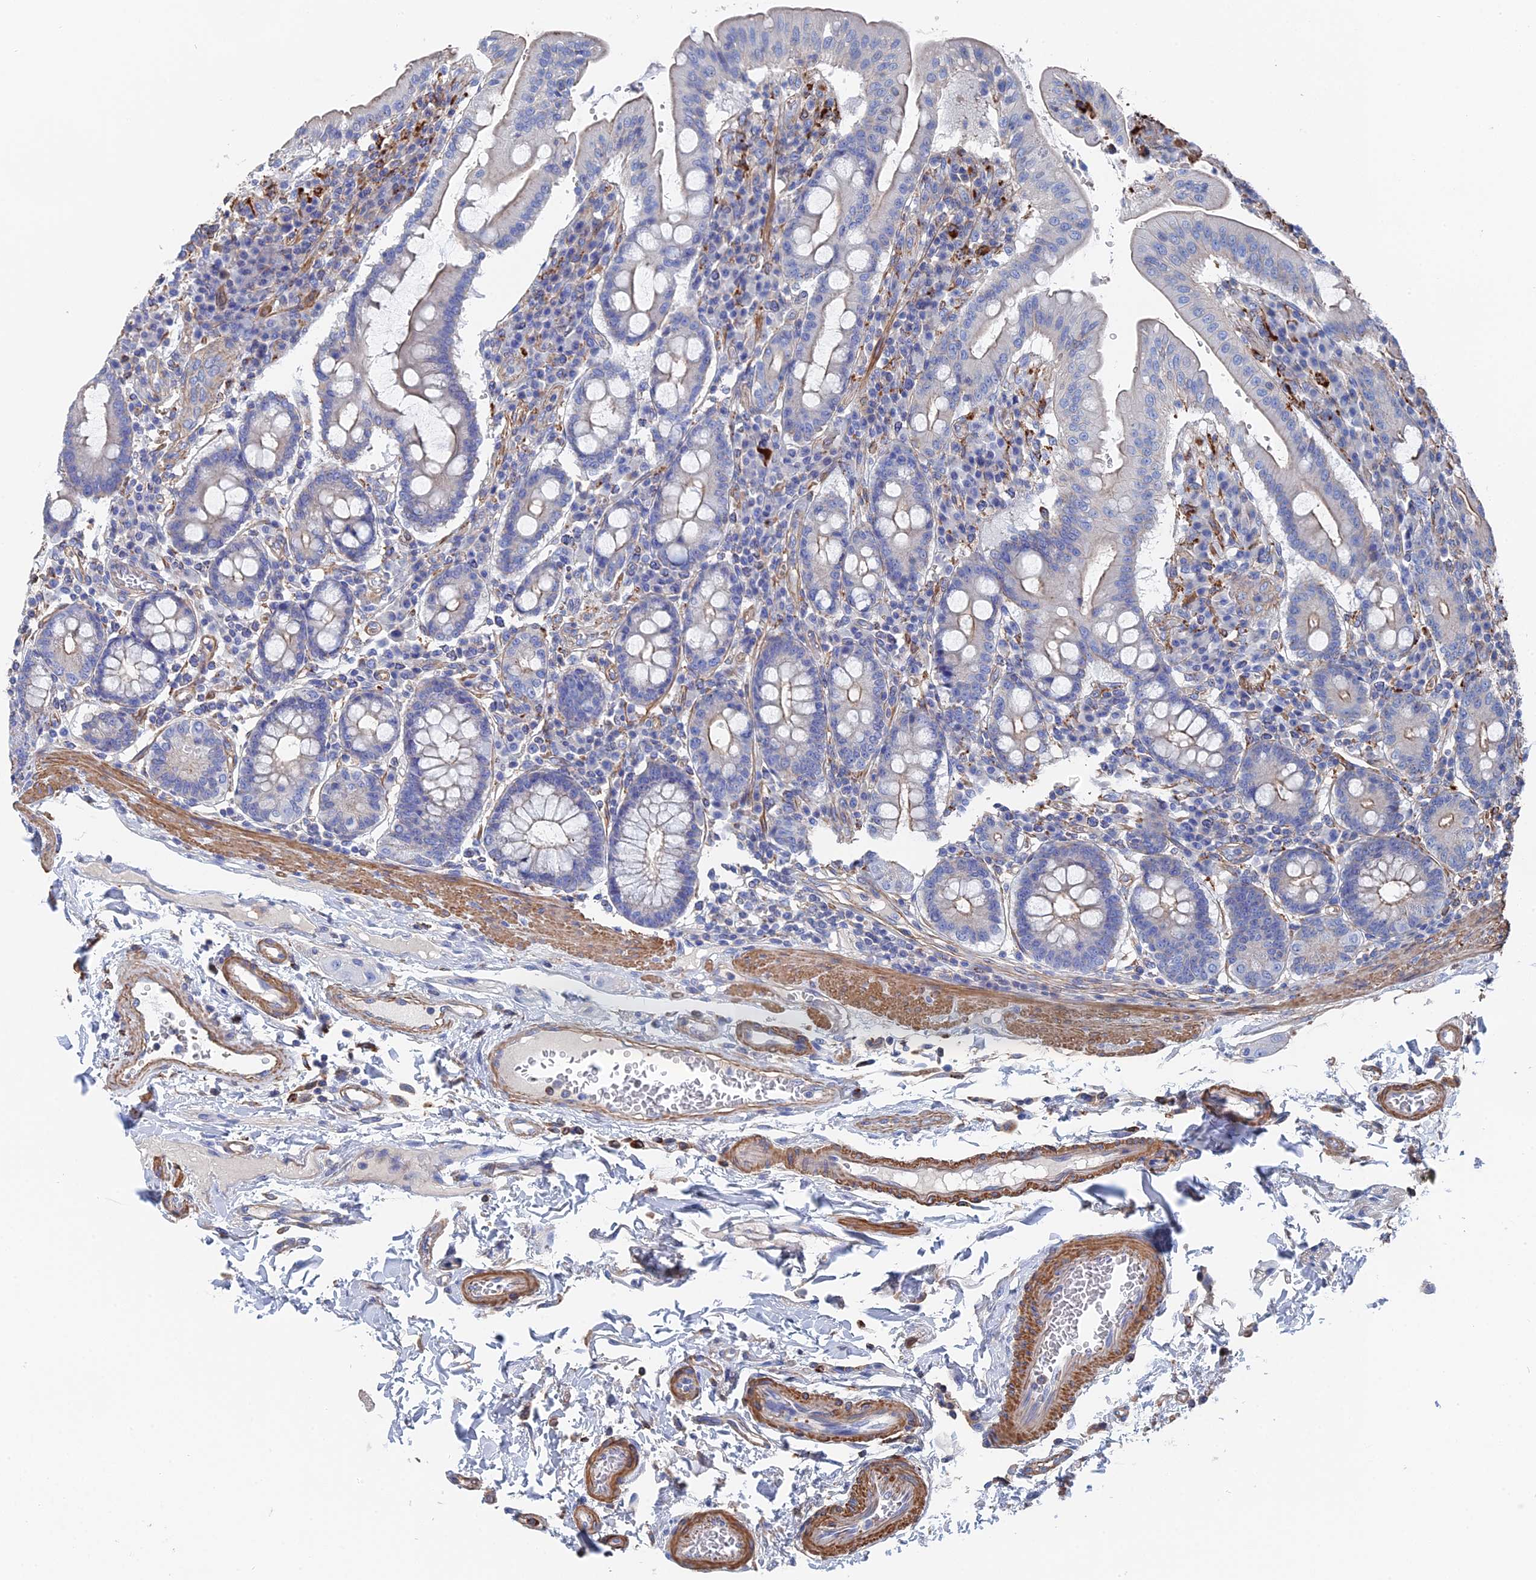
{"staining": {"intensity": "weak", "quantity": "<25%", "location": "cytoplasmic/membranous"}, "tissue": "duodenum", "cell_type": "Glandular cells", "image_type": "normal", "snomed": [{"axis": "morphology", "description": "Normal tissue, NOS"}, {"axis": "morphology", "description": "Adenocarcinoma, NOS"}, {"axis": "topography", "description": "Pancreas"}, {"axis": "topography", "description": "Duodenum"}], "caption": "Photomicrograph shows no significant protein staining in glandular cells of benign duodenum. The staining was performed using DAB to visualize the protein expression in brown, while the nuclei were stained in blue with hematoxylin (Magnification: 20x).", "gene": "STRA6", "patient": {"sex": "male", "age": 50}}